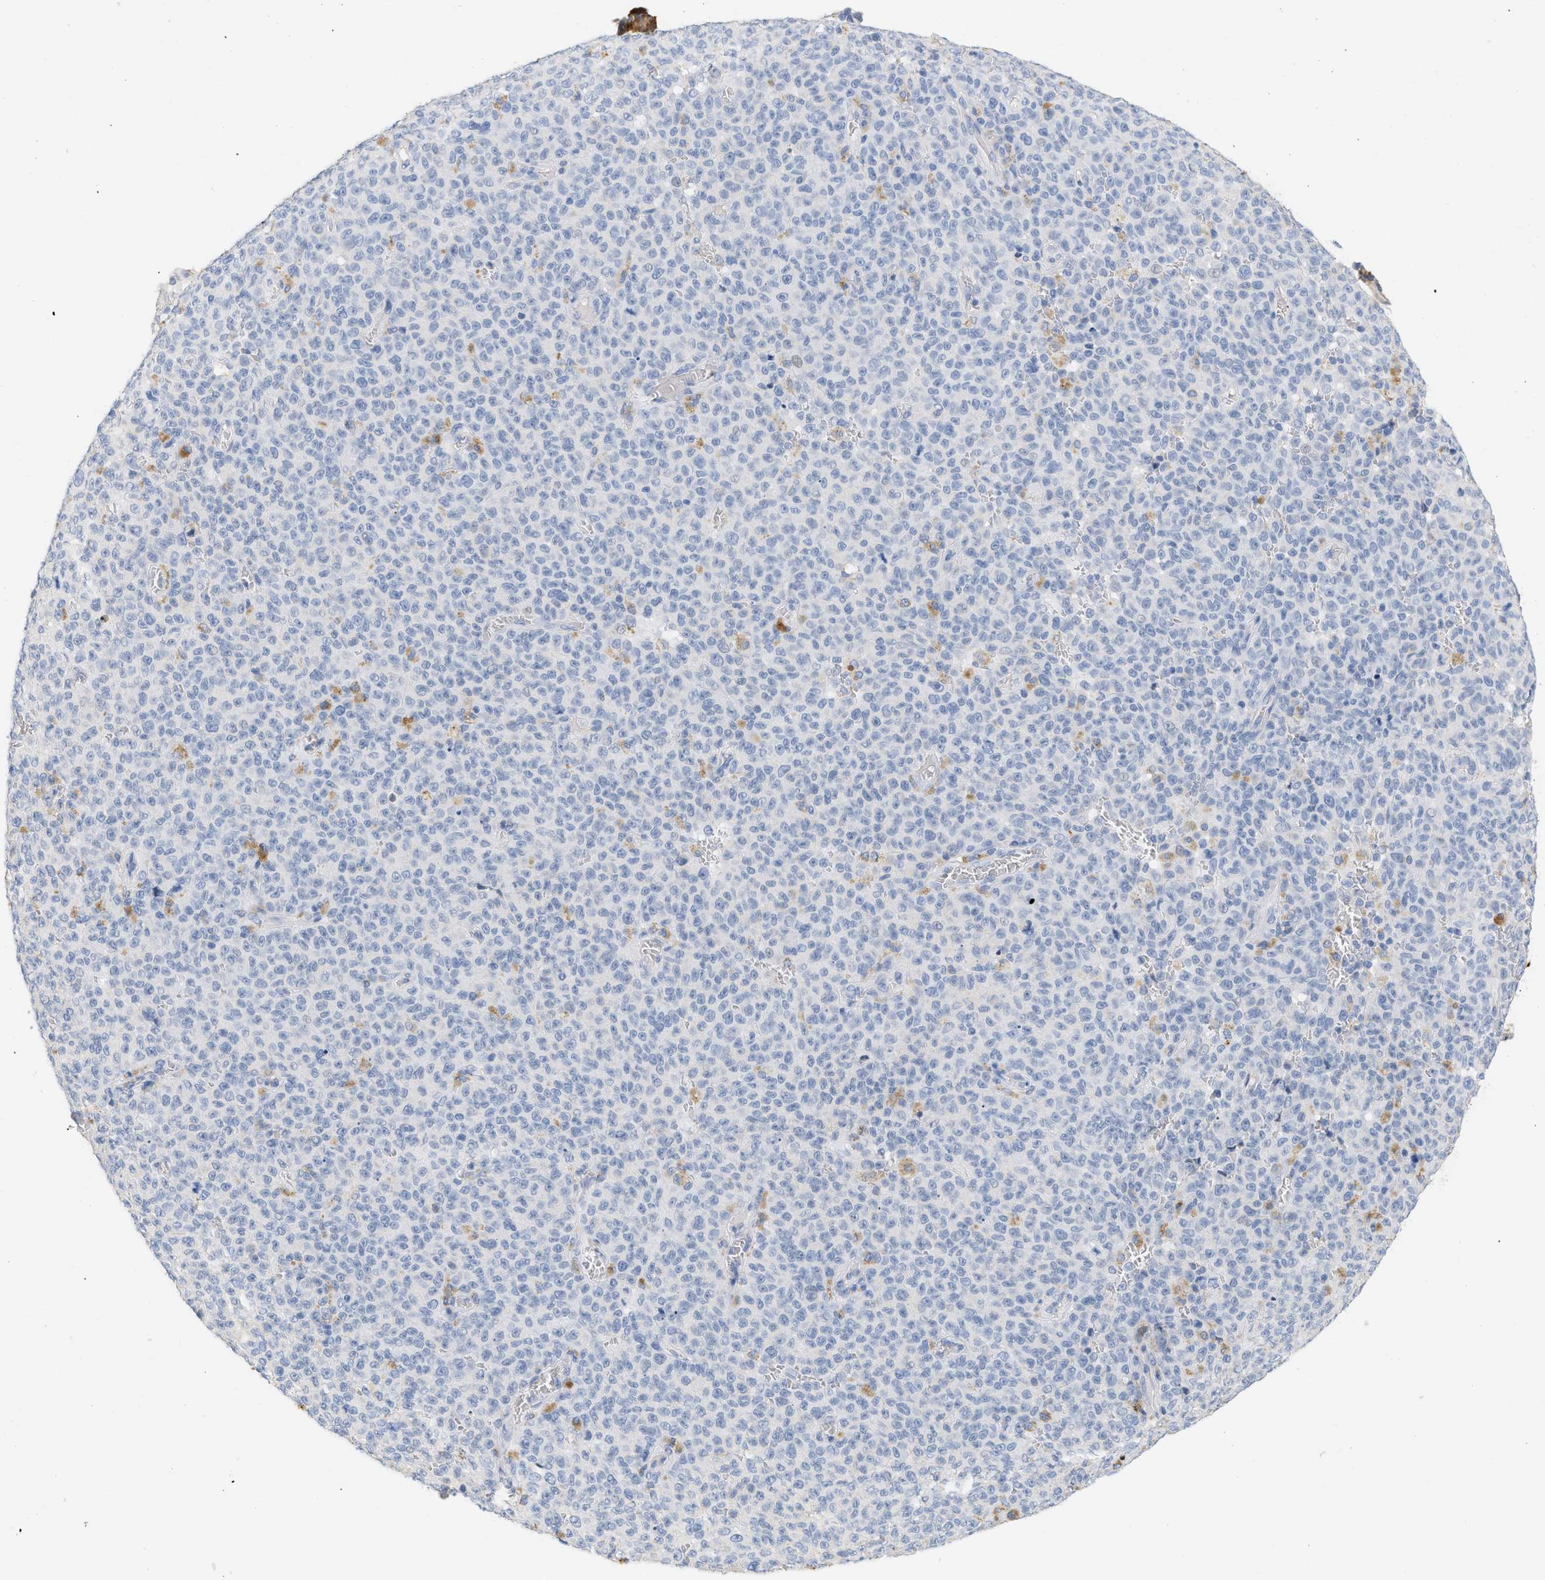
{"staining": {"intensity": "negative", "quantity": "none", "location": "none"}, "tissue": "melanoma", "cell_type": "Tumor cells", "image_type": "cancer", "snomed": [{"axis": "morphology", "description": "Malignant melanoma, NOS"}, {"axis": "topography", "description": "Skin"}], "caption": "DAB (3,3'-diaminobenzidine) immunohistochemical staining of human melanoma exhibits no significant expression in tumor cells.", "gene": "CFH", "patient": {"sex": "female", "age": 82}}